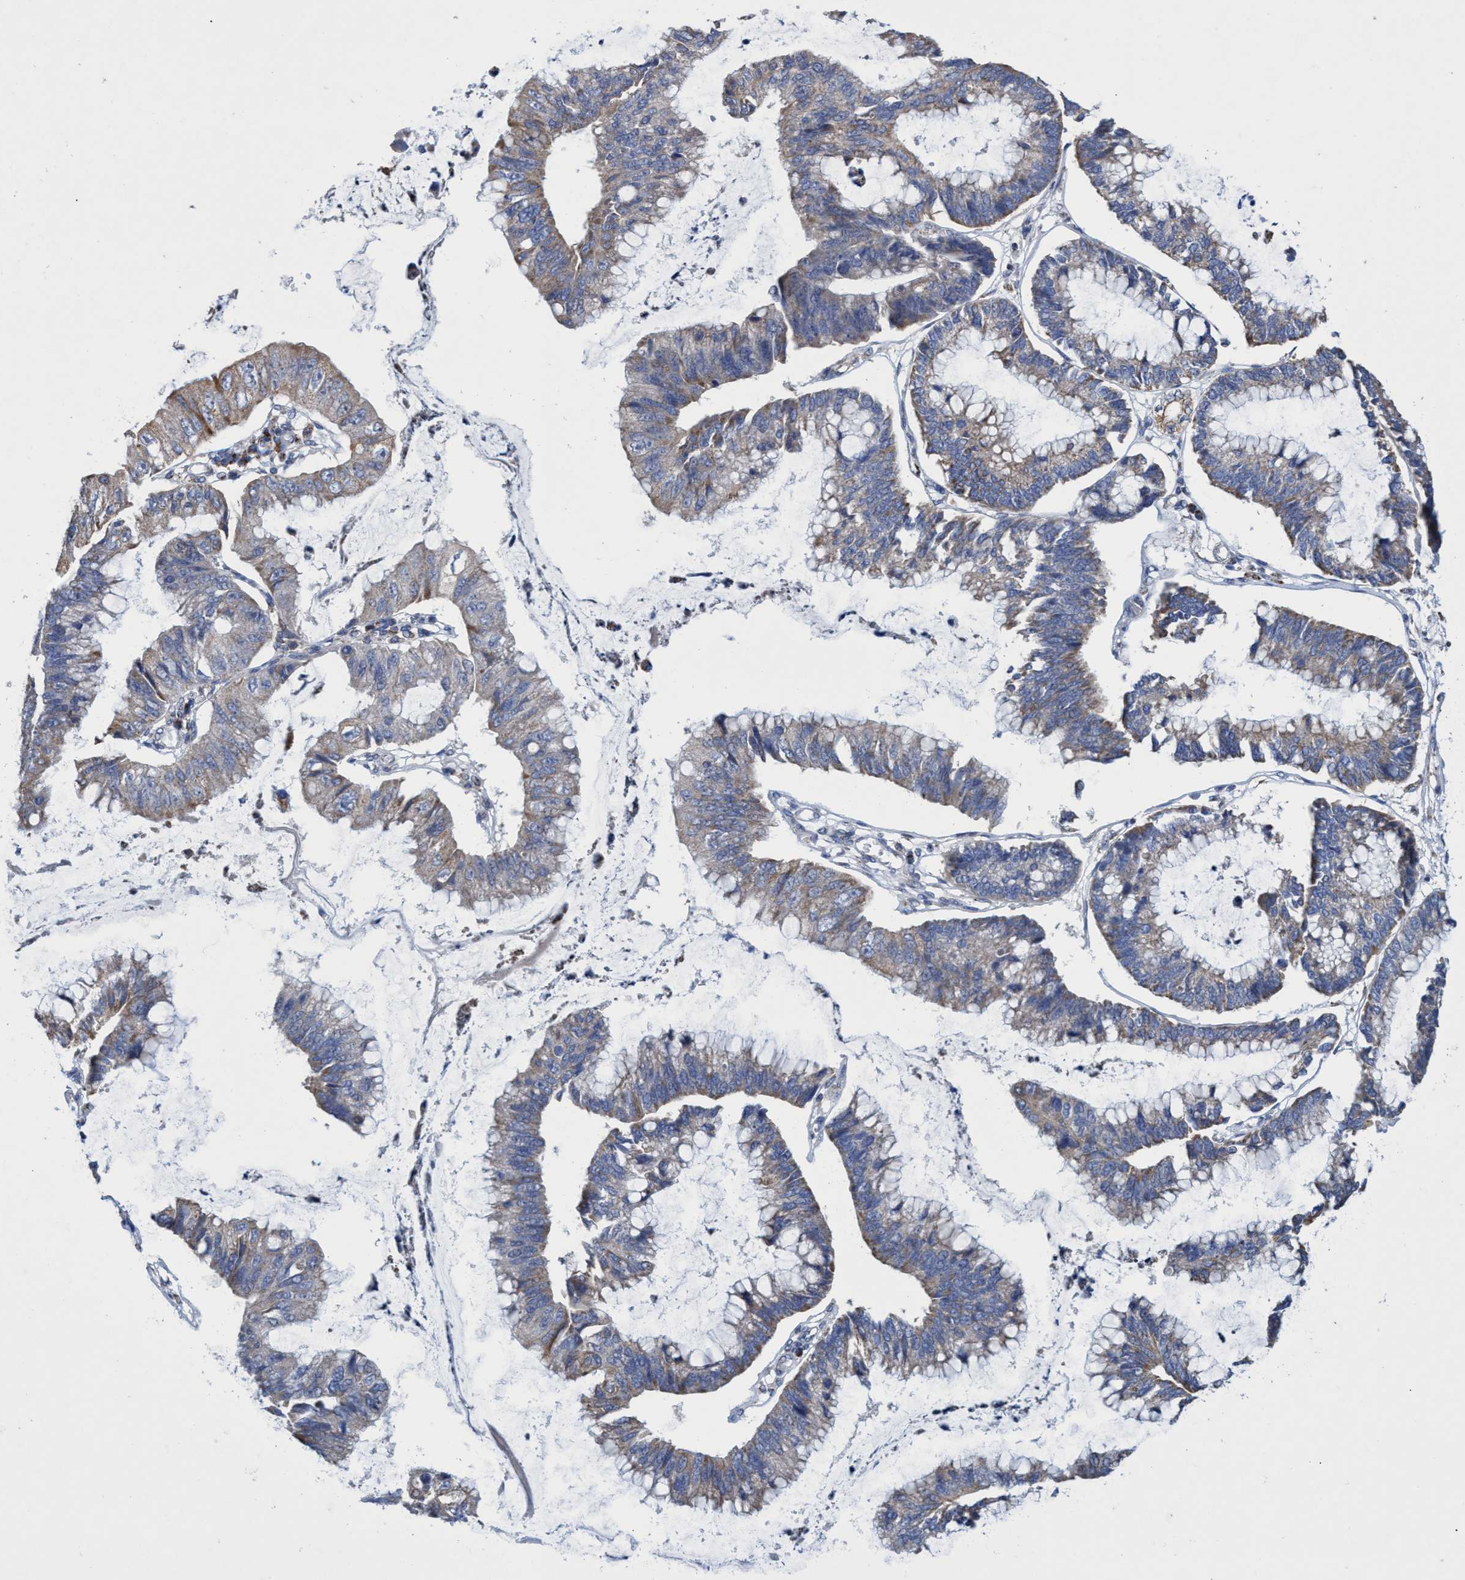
{"staining": {"intensity": "moderate", "quantity": ">75%", "location": "cytoplasmic/membranous"}, "tissue": "stomach cancer", "cell_type": "Tumor cells", "image_type": "cancer", "snomed": [{"axis": "morphology", "description": "Adenocarcinoma, NOS"}, {"axis": "topography", "description": "Stomach"}], "caption": "A brown stain labels moderate cytoplasmic/membranous positivity of a protein in adenocarcinoma (stomach) tumor cells.", "gene": "ZNF750", "patient": {"sex": "male", "age": 59}}